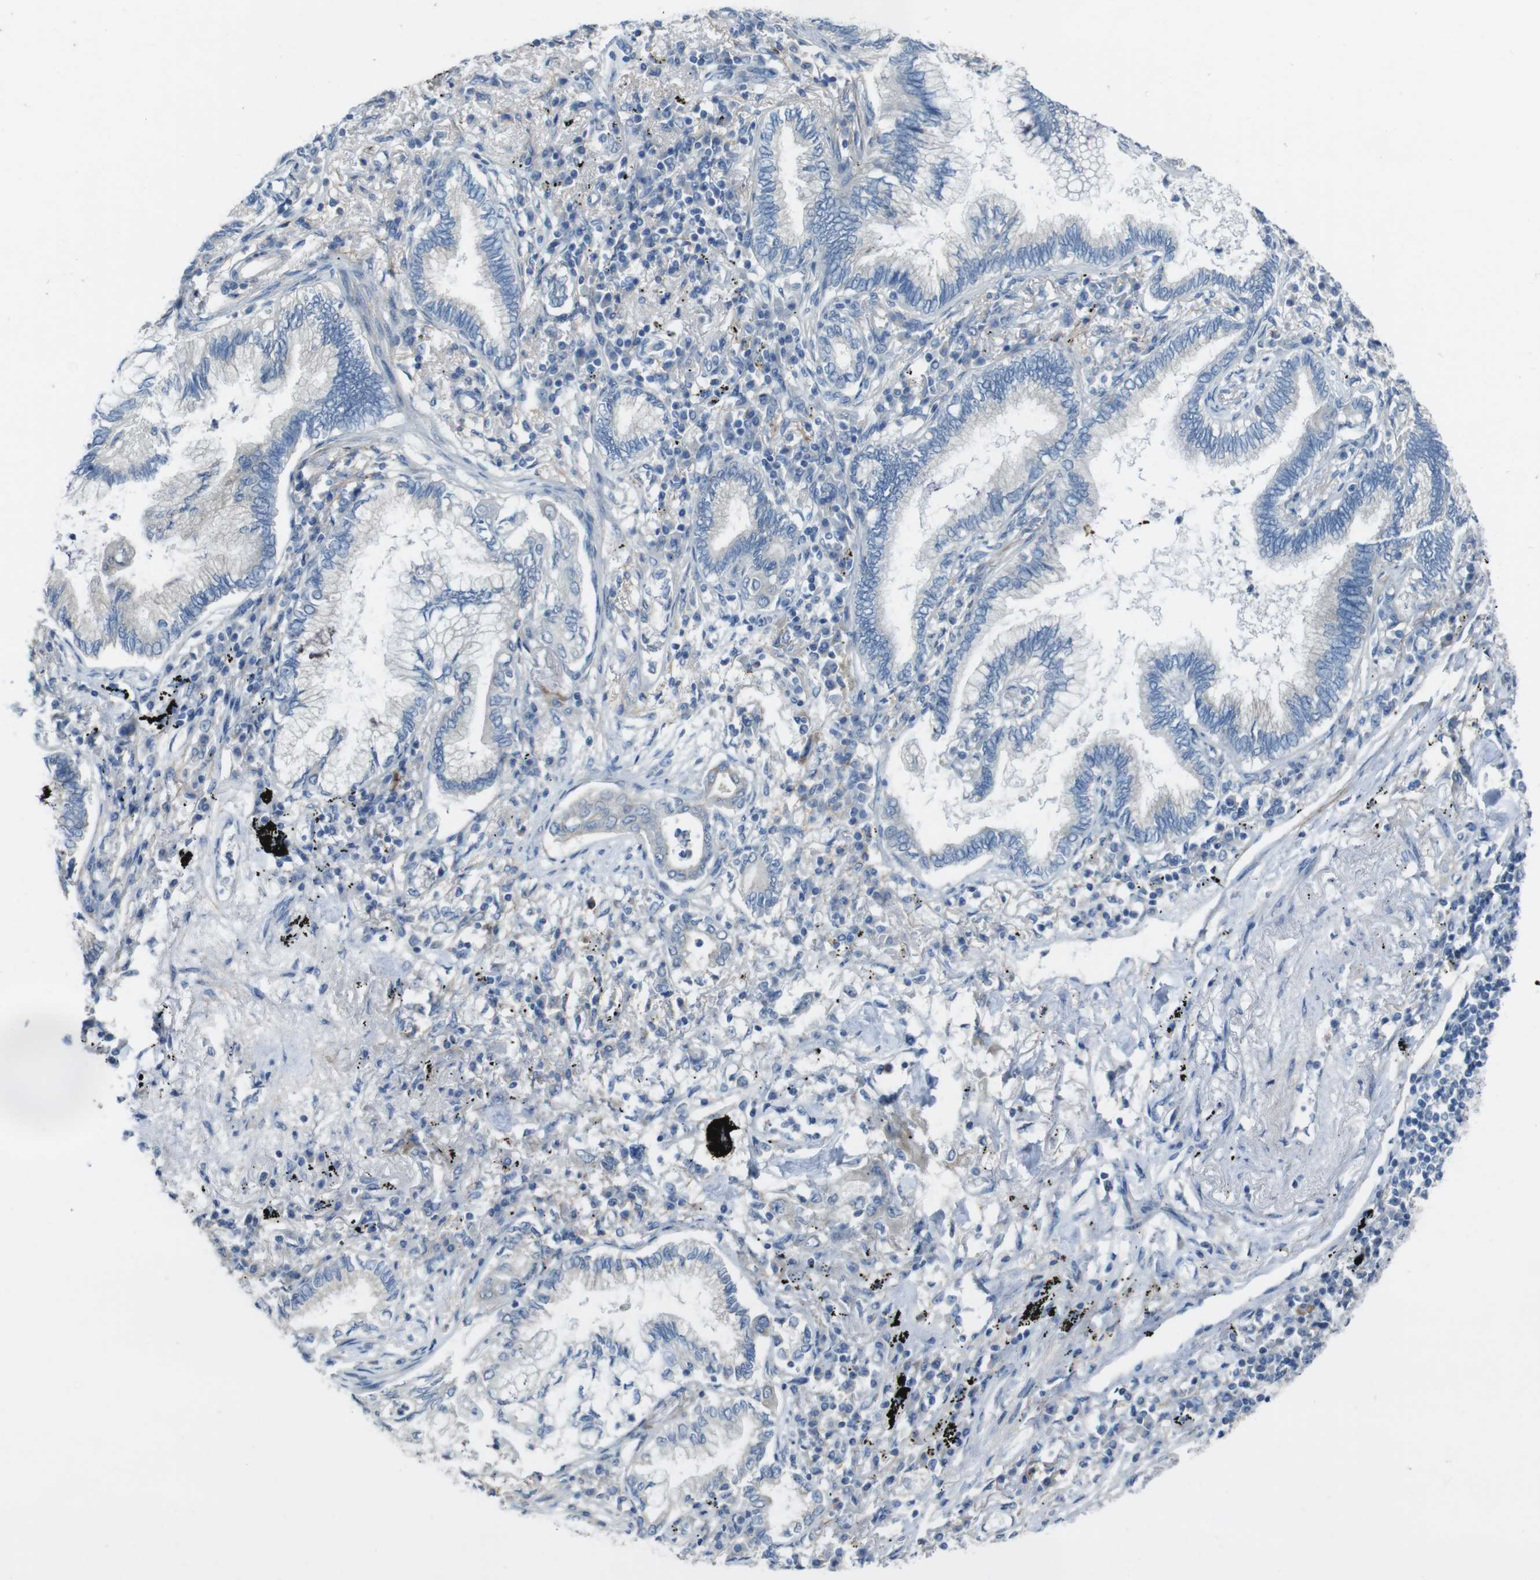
{"staining": {"intensity": "negative", "quantity": "none", "location": "none"}, "tissue": "lung cancer", "cell_type": "Tumor cells", "image_type": "cancer", "snomed": [{"axis": "morphology", "description": "Normal tissue, NOS"}, {"axis": "morphology", "description": "Adenocarcinoma, NOS"}, {"axis": "topography", "description": "Bronchus"}, {"axis": "topography", "description": "Lung"}], "caption": "Photomicrograph shows no protein staining in tumor cells of adenocarcinoma (lung) tissue.", "gene": "ENTPD7", "patient": {"sex": "female", "age": 70}}